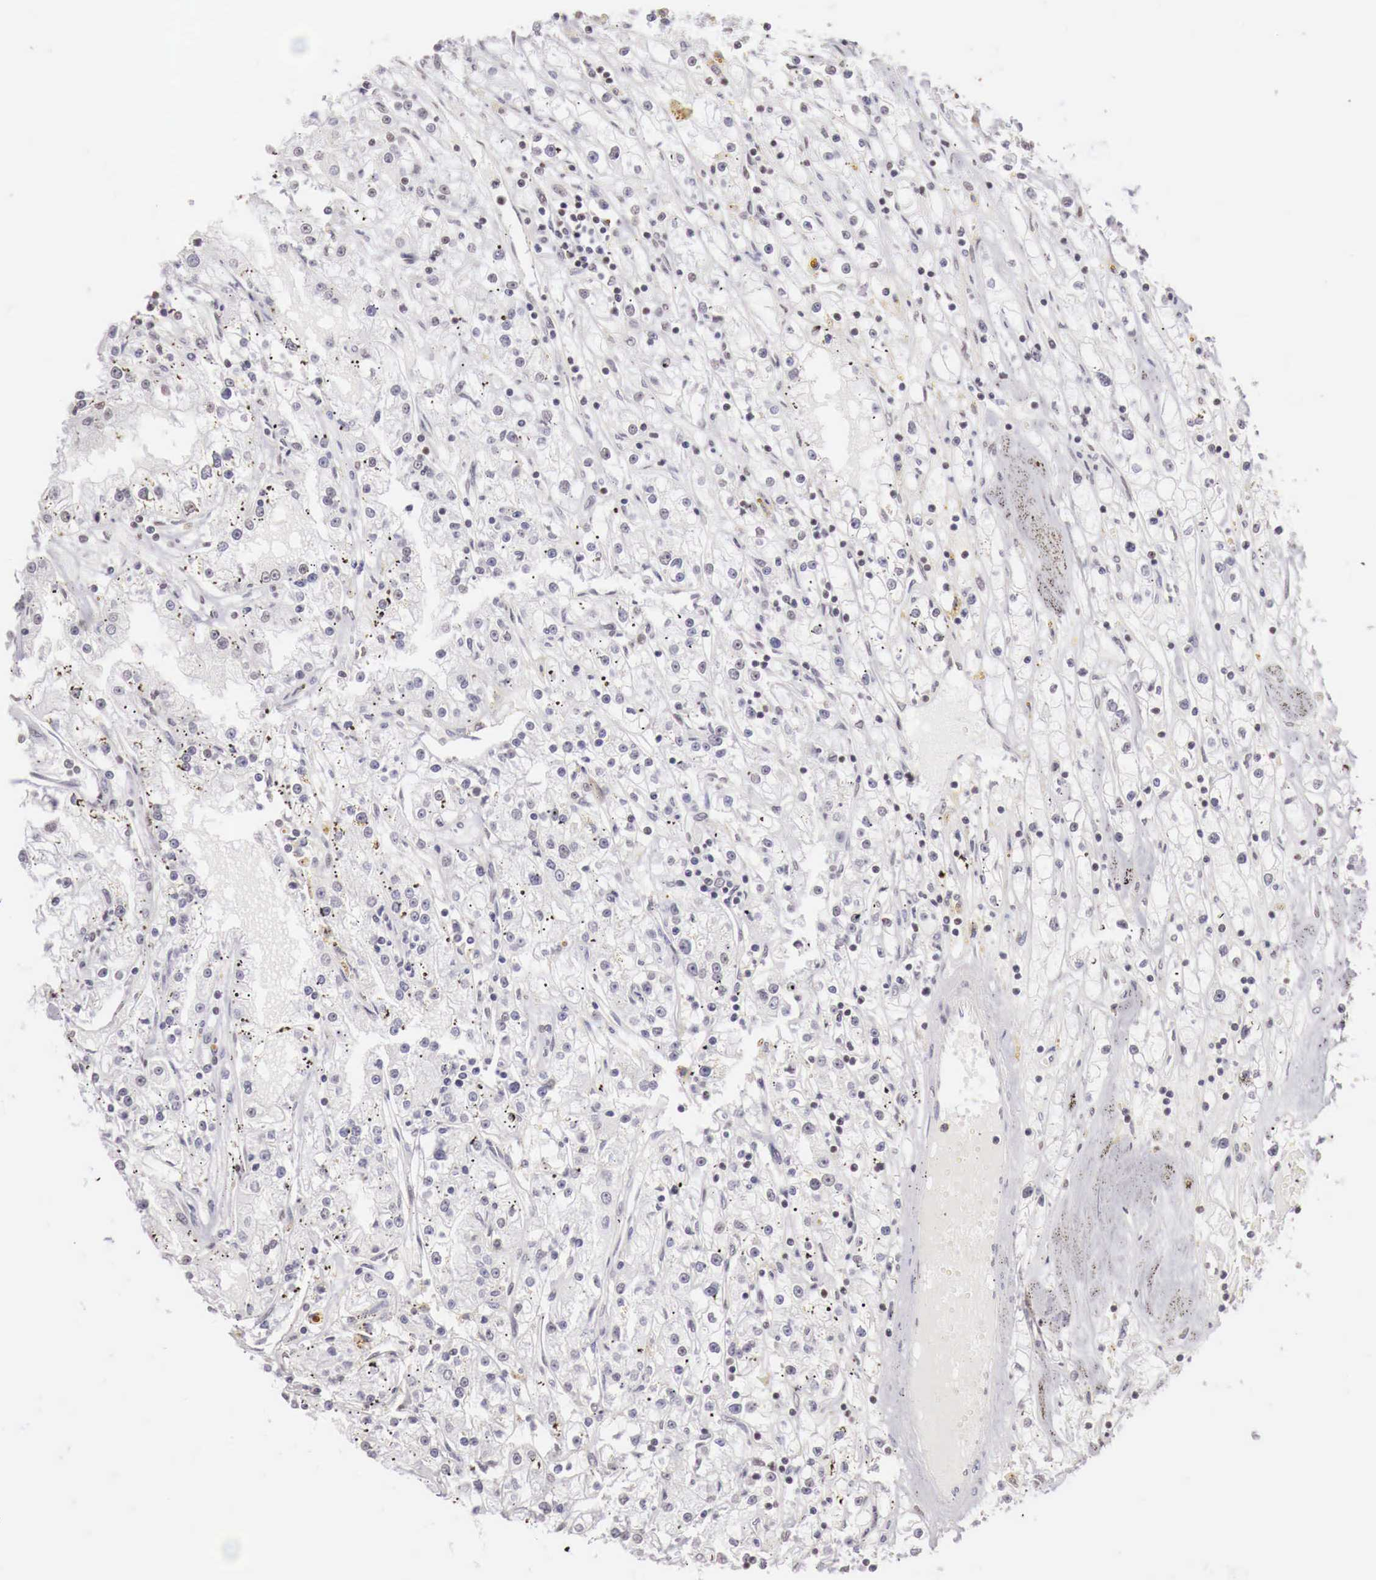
{"staining": {"intensity": "weak", "quantity": "<25%", "location": "nuclear"}, "tissue": "renal cancer", "cell_type": "Tumor cells", "image_type": "cancer", "snomed": [{"axis": "morphology", "description": "Adenocarcinoma, NOS"}, {"axis": "topography", "description": "Kidney"}], "caption": "Immunohistochemical staining of renal cancer shows no significant positivity in tumor cells.", "gene": "PHF14", "patient": {"sex": "male", "age": 56}}